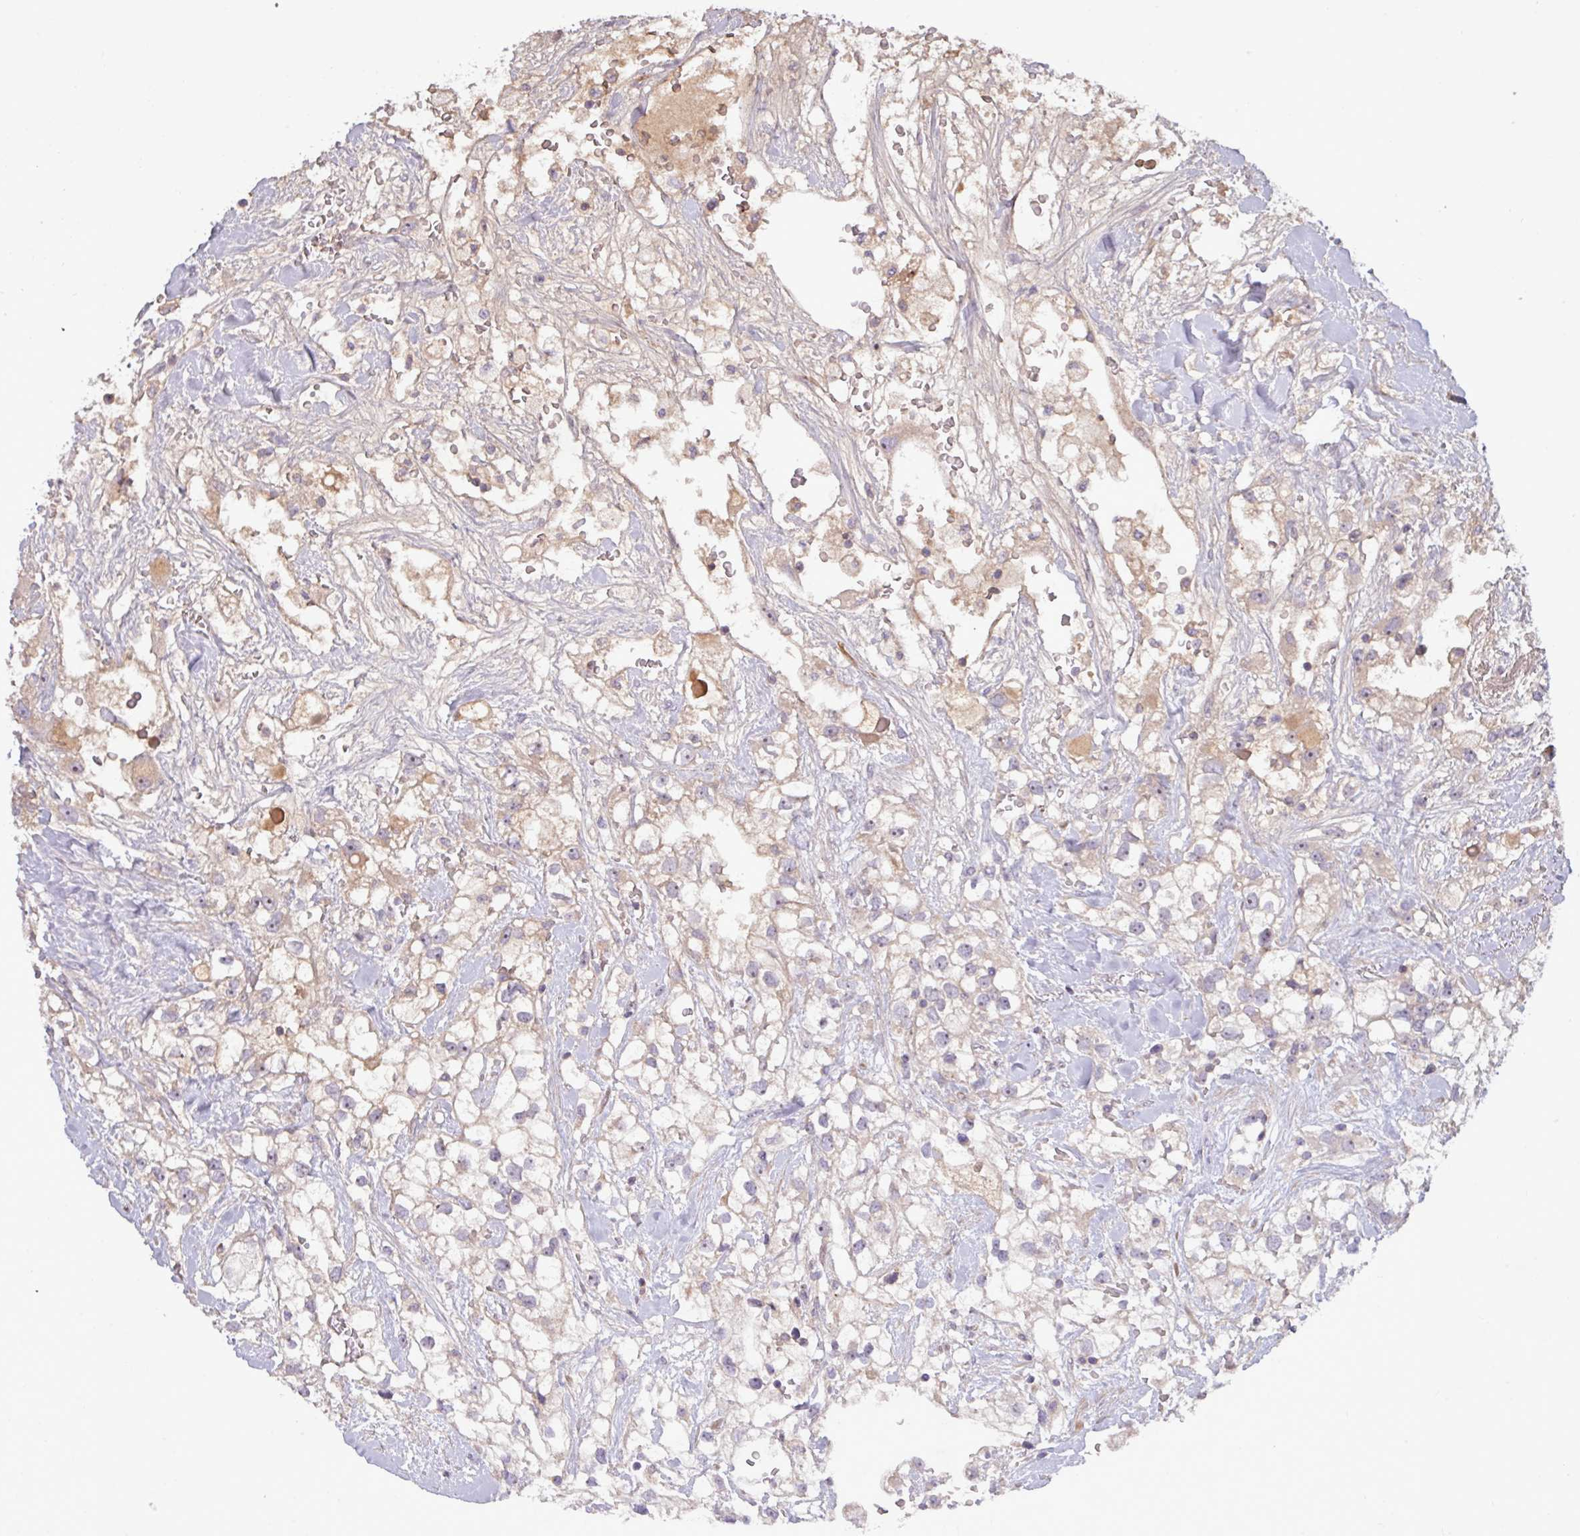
{"staining": {"intensity": "weak", "quantity": "25%-75%", "location": "cytoplasmic/membranous"}, "tissue": "renal cancer", "cell_type": "Tumor cells", "image_type": "cancer", "snomed": [{"axis": "morphology", "description": "Adenocarcinoma, NOS"}, {"axis": "topography", "description": "Kidney"}], "caption": "Immunohistochemistry (IHC) histopathology image of neoplastic tissue: human renal adenocarcinoma stained using immunohistochemistry (IHC) displays low levels of weak protein expression localized specifically in the cytoplasmic/membranous of tumor cells, appearing as a cytoplasmic/membranous brown color.", "gene": "TNFSF12", "patient": {"sex": "male", "age": 59}}